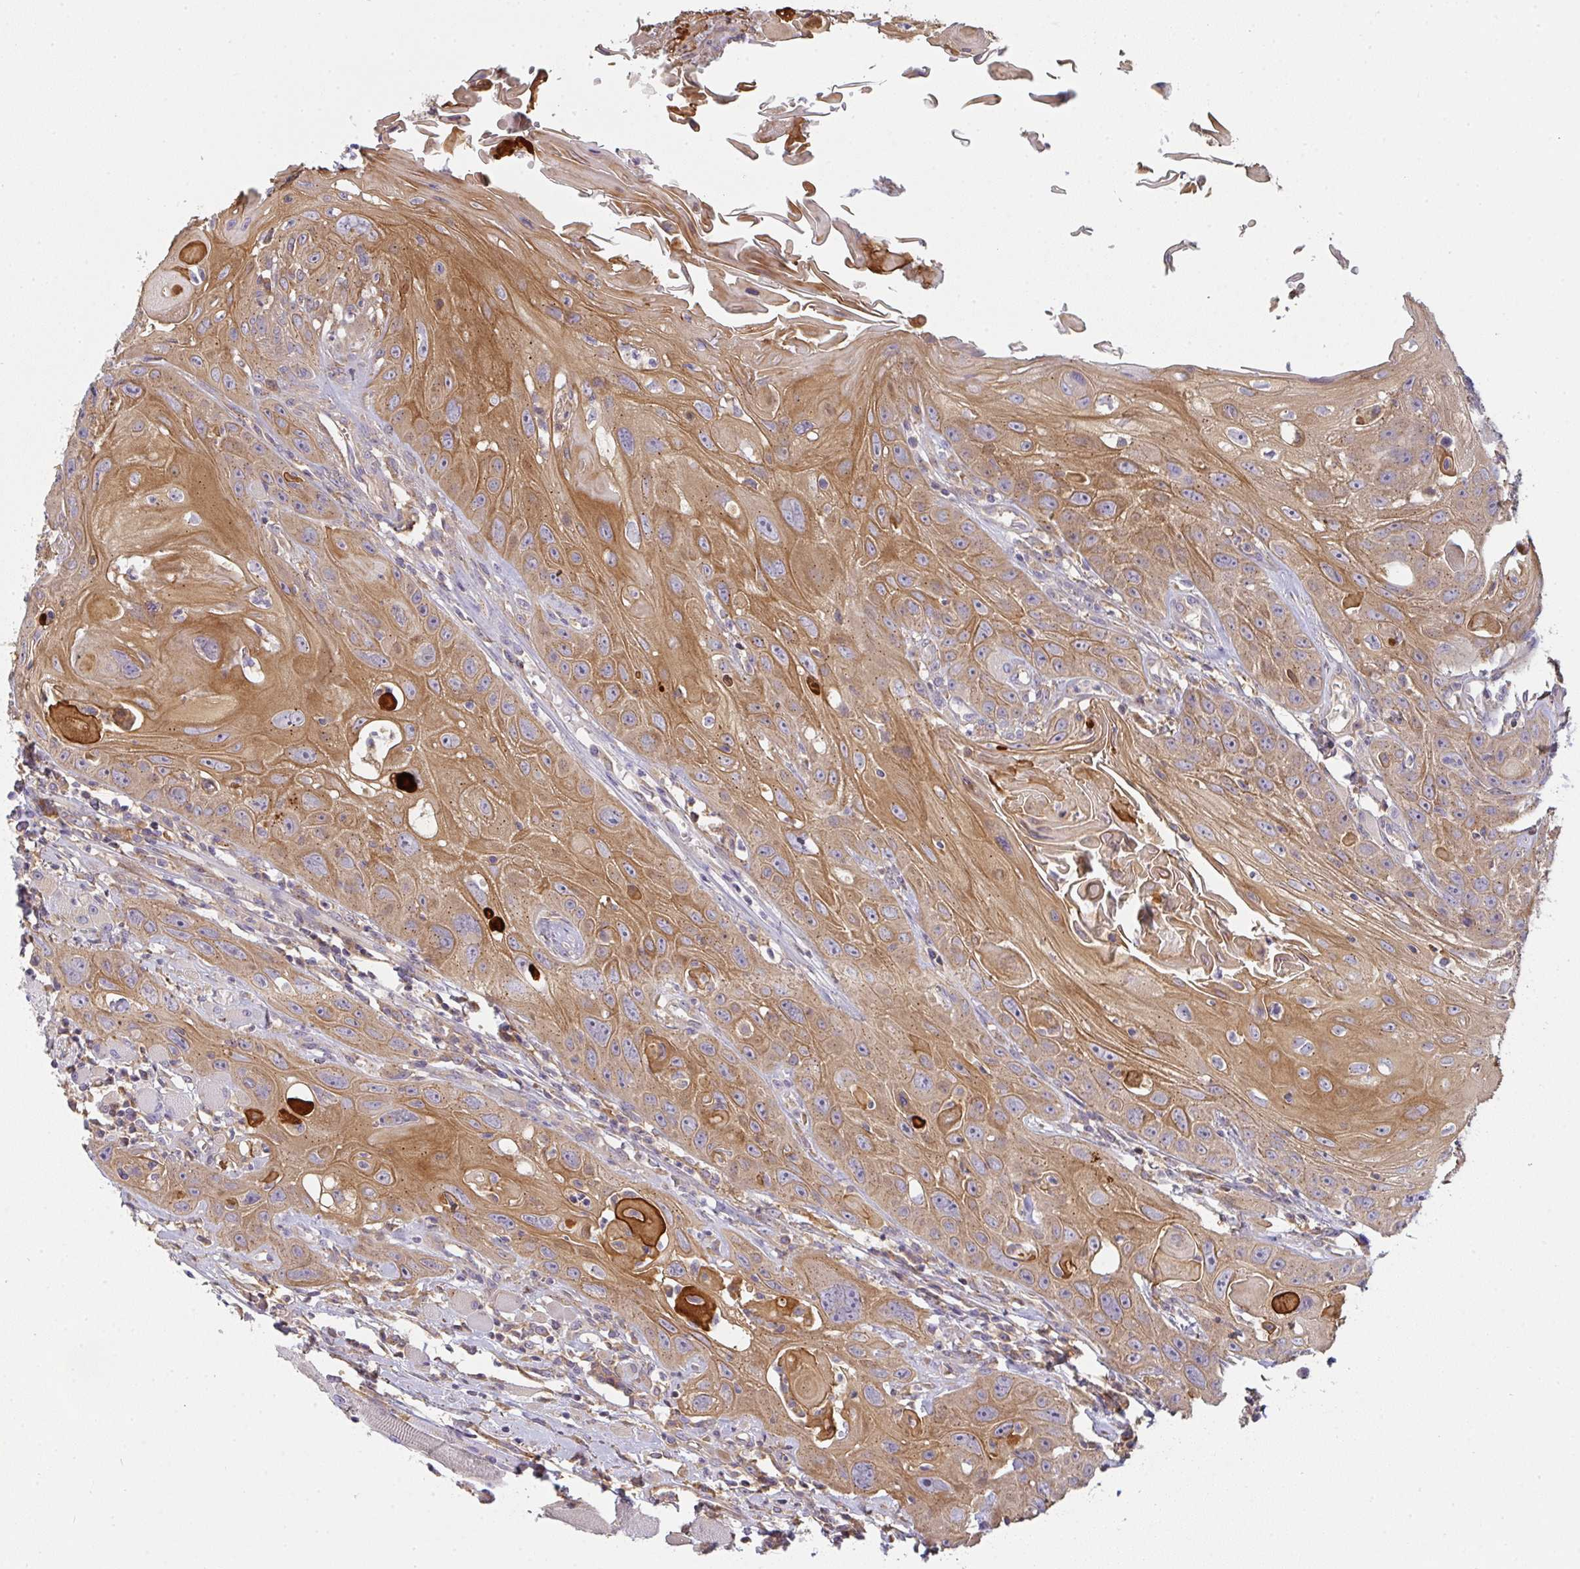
{"staining": {"intensity": "moderate", "quantity": ">75%", "location": "cytoplasmic/membranous"}, "tissue": "head and neck cancer", "cell_type": "Tumor cells", "image_type": "cancer", "snomed": [{"axis": "morphology", "description": "Squamous cell carcinoma, NOS"}, {"axis": "topography", "description": "Head-Neck"}], "caption": "Human head and neck squamous cell carcinoma stained for a protein (brown) displays moderate cytoplasmic/membranous positive expression in approximately >75% of tumor cells.", "gene": "SNX5", "patient": {"sex": "female", "age": 59}}